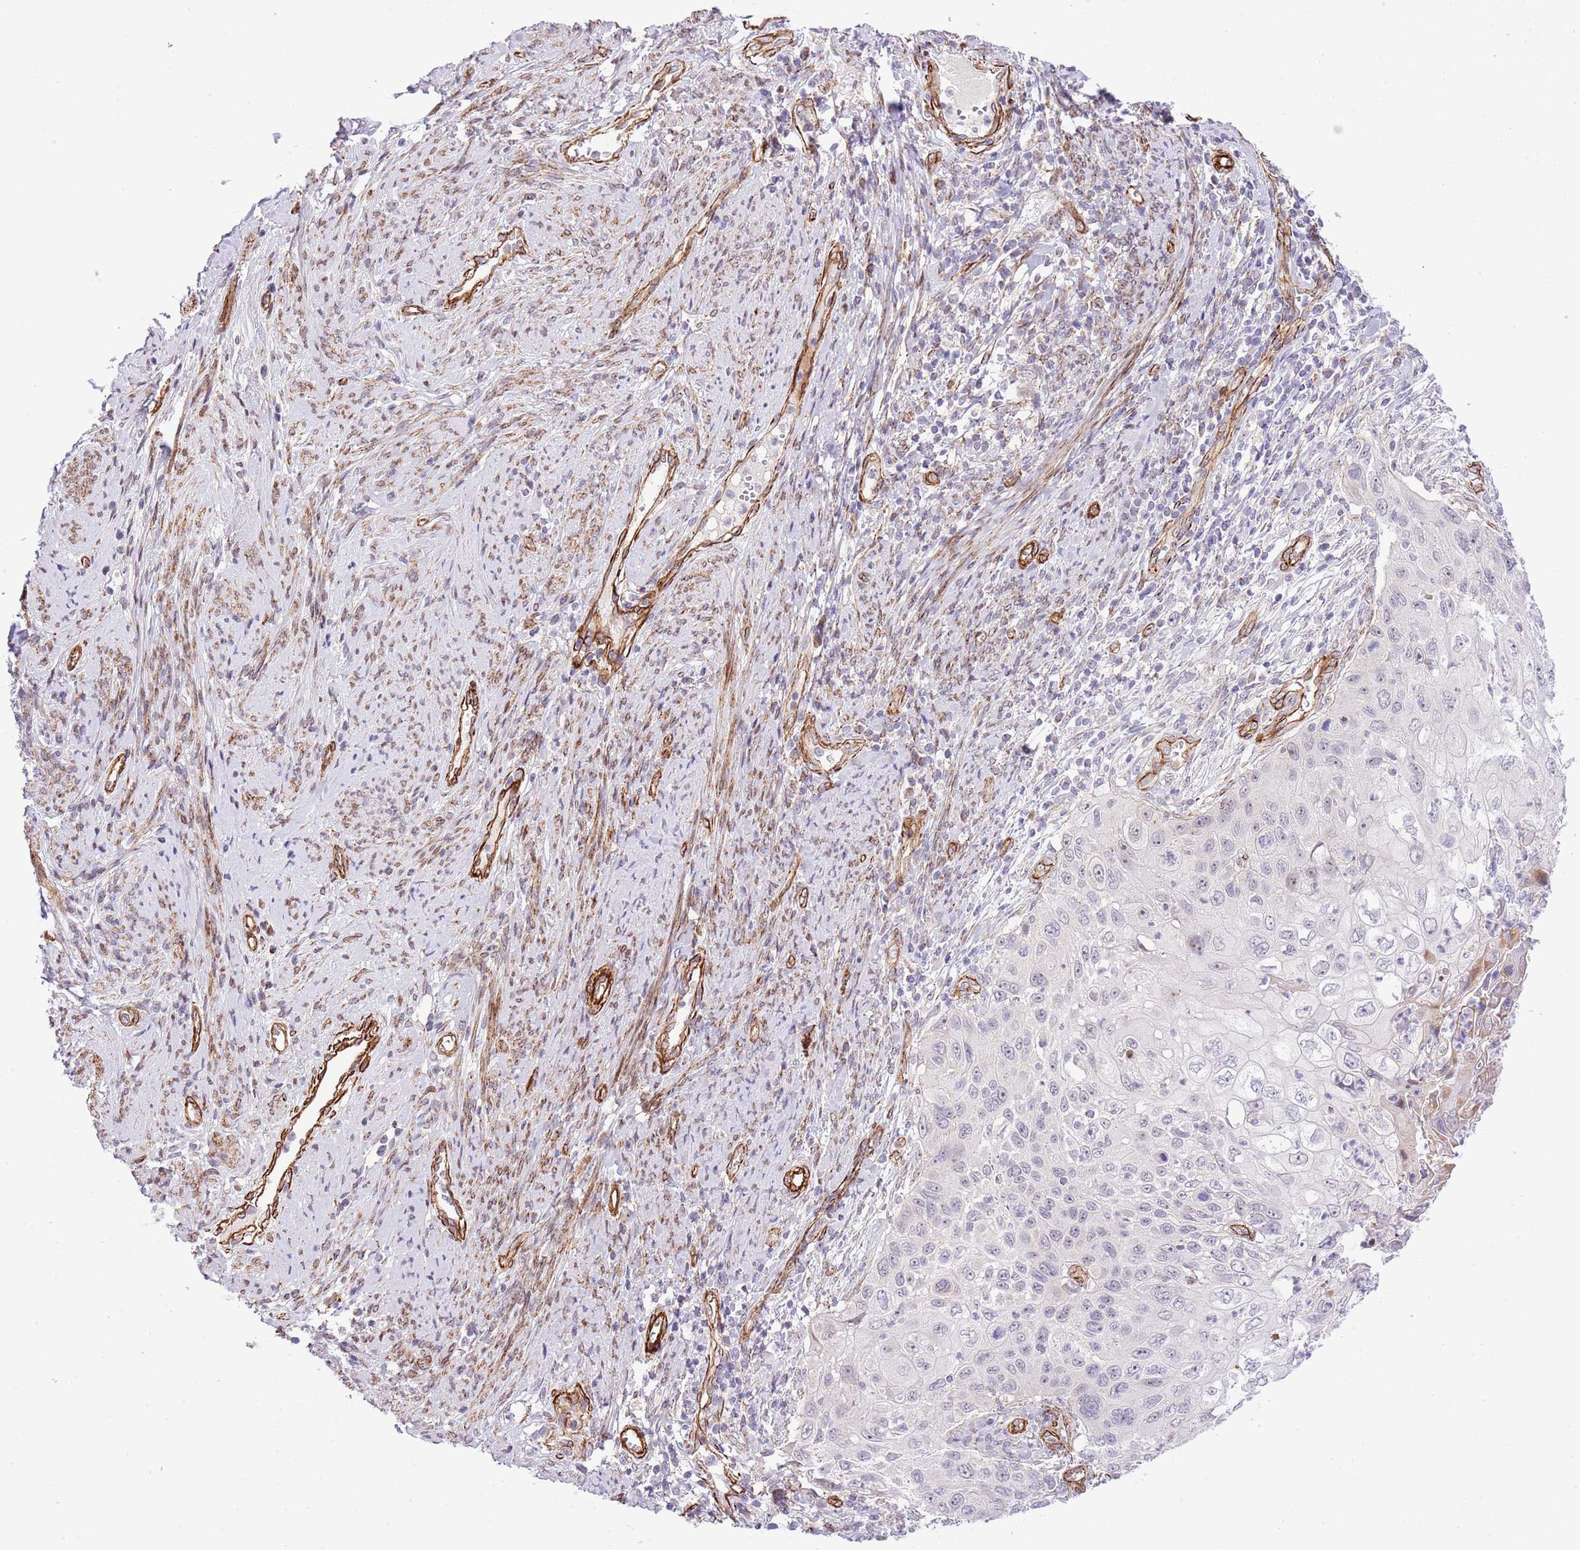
{"staining": {"intensity": "negative", "quantity": "none", "location": "none"}, "tissue": "cervical cancer", "cell_type": "Tumor cells", "image_type": "cancer", "snomed": [{"axis": "morphology", "description": "Squamous cell carcinoma, NOS"}, {"axis": "topography", "description": "Cervix"}], "caption": "DAB (3,3'-diaminobenzidine) immunohistochemical staining of human cervical cancer demonstrates no significant staining in tumor cells.", "gene": "NEK3", "patient": {"sex": "female", "age": 70}}